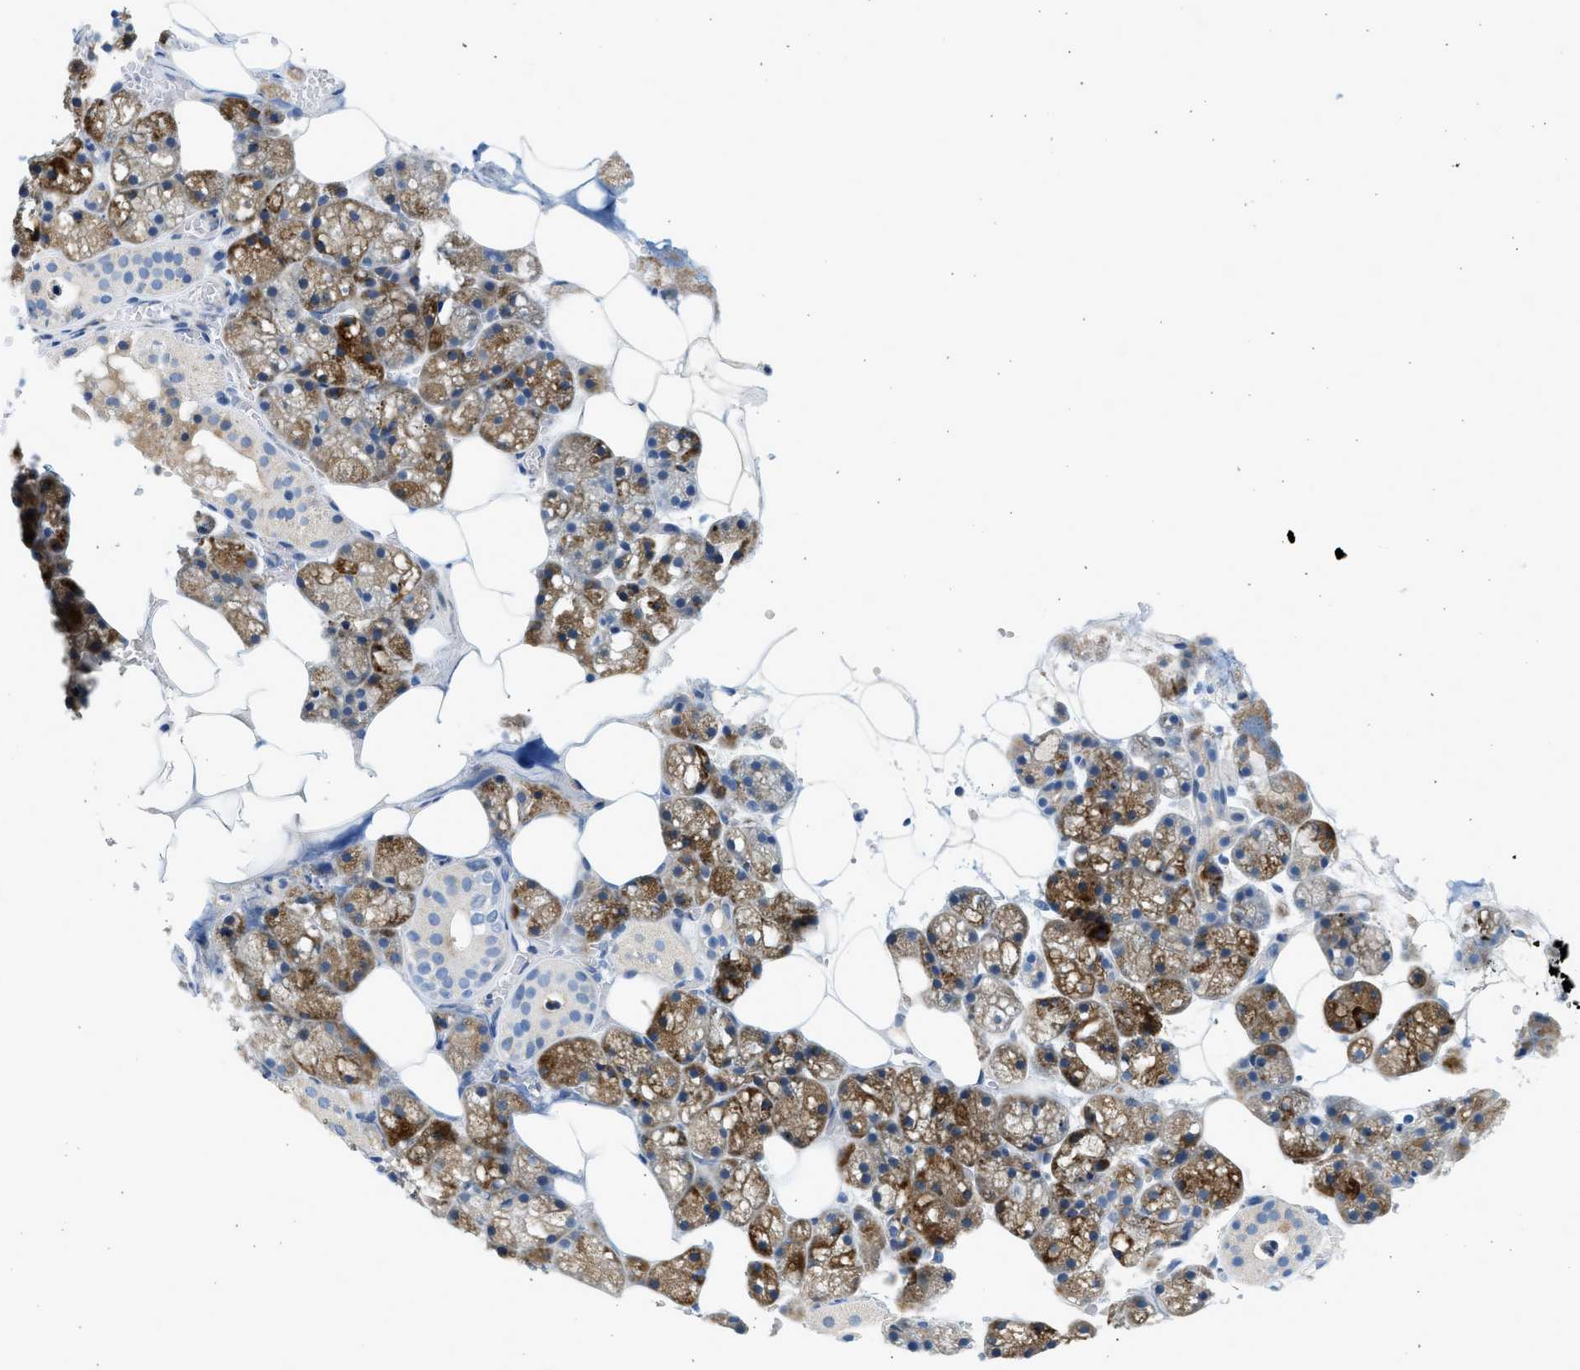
{"staining": {"intensity": "strong", "quantity": "<25%", "location": "cytoplasmic/membranous"}, "tissue": "salivary gland", "cell_type": "Glandular cells", "image_type": "normal", "snomed": [{"axis": "morphology", "description": "Normal tissue, NOS"}, {"axis": "topography", "description": "Salivary gland"}], "caption": "Immunohistochemical staining of unremarkable human salivary gland reveals <25% levels of strong cytoplasmic/membranous protein expression in approximately <25% of glandular cells.", "gene": "CNTN6", "patient": {"sex": "male", "age": 62}}